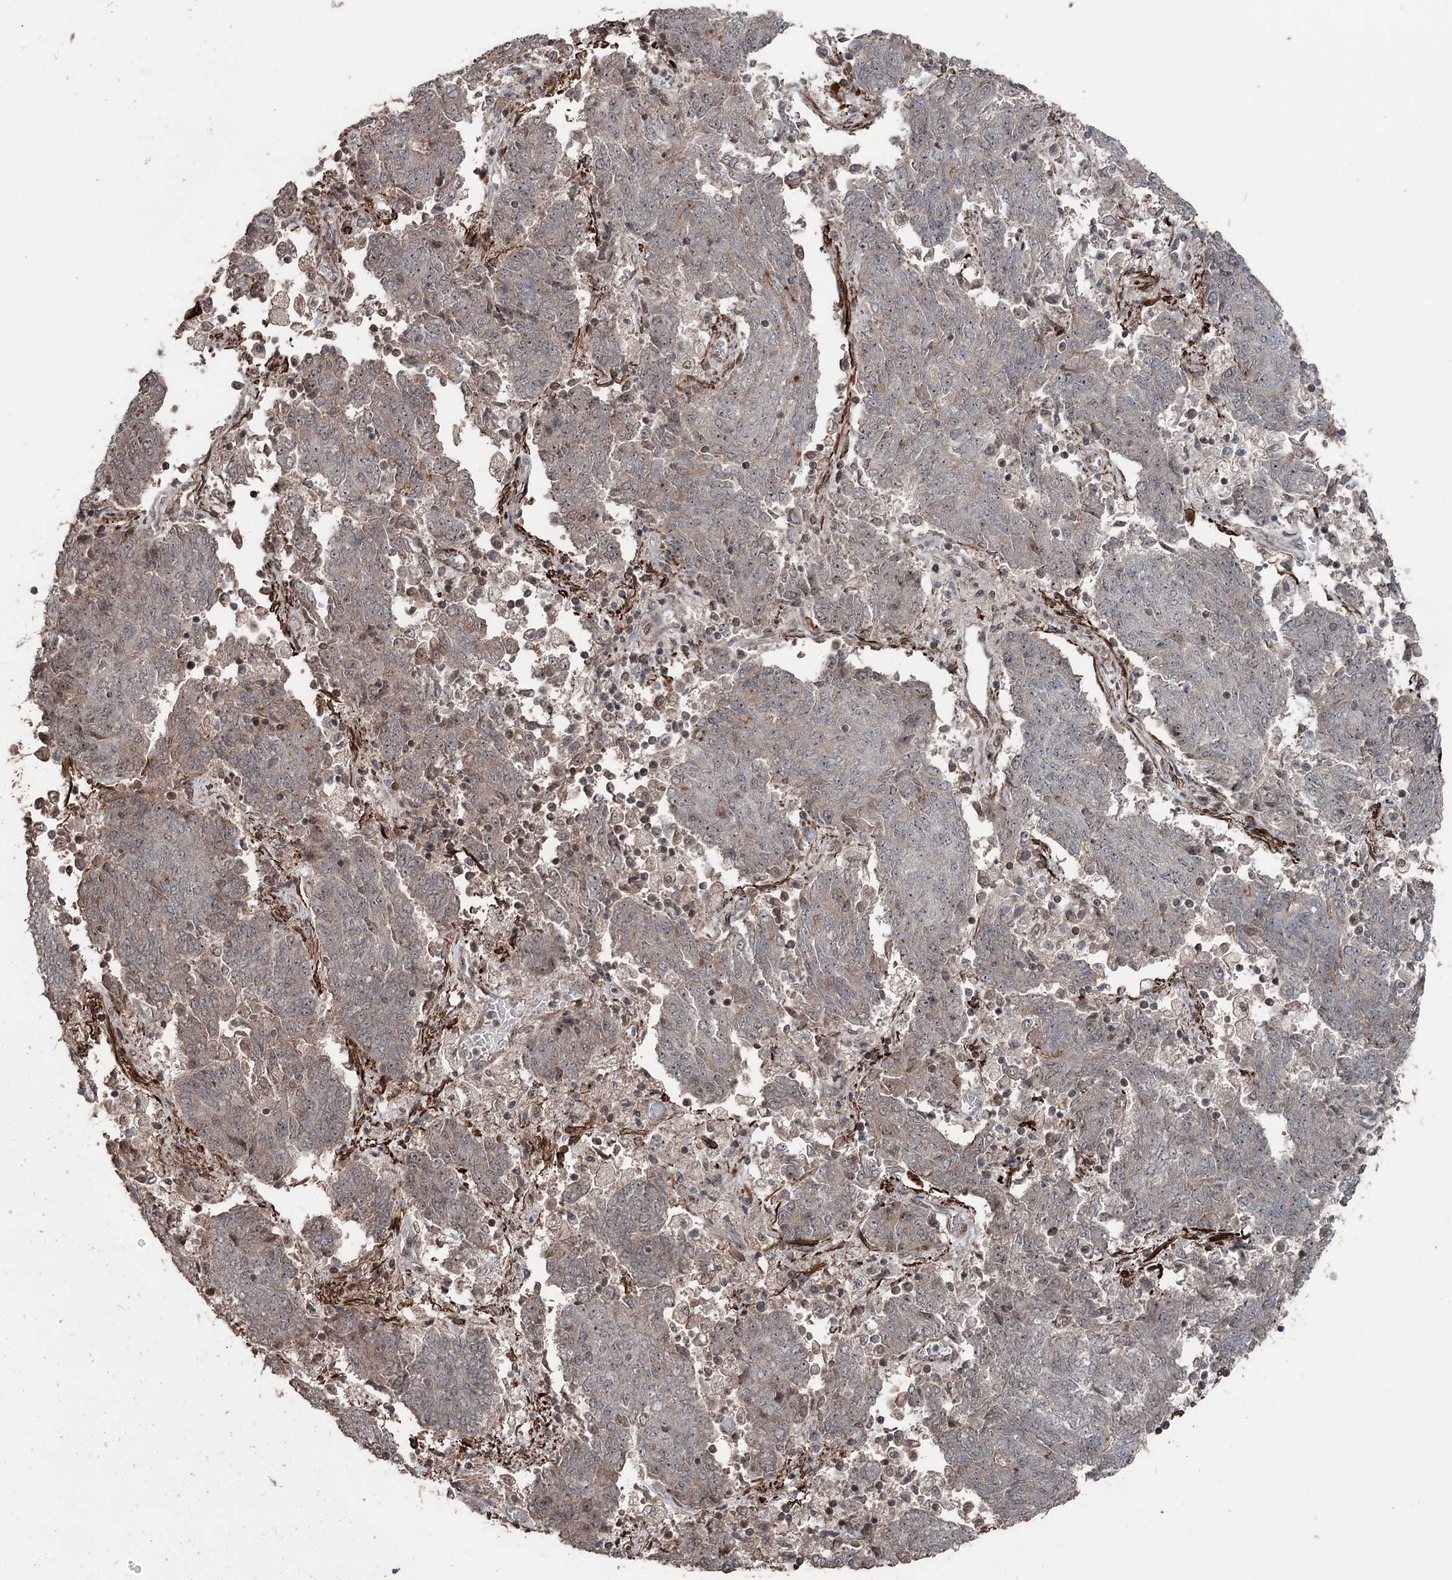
{"staining": {"intensity": "weak", "quantity": "<25%", "location": "cytoplasmic/membranous"}, "tissue": "endometrial cancer", "cell_type": "Tumor cells", "image_type": "cancer", "snomed": [{"axis": "morphology", "description": "Adenocarcinoma, NOS"}, {"axis": "topography", "description": "Endometrium"}], "caption": "IHC photomicrograph of human endometrial cancer stained for a protein (brown), which shows no positivity in tumor cells. The staining is performed using DAB (3,3'-diaminobenzidine) brown chromogen with nuclei counter-stained in using hematoxylin.", "gene": "CCDC82", "patient": {"sex": "female", "age": 80}}